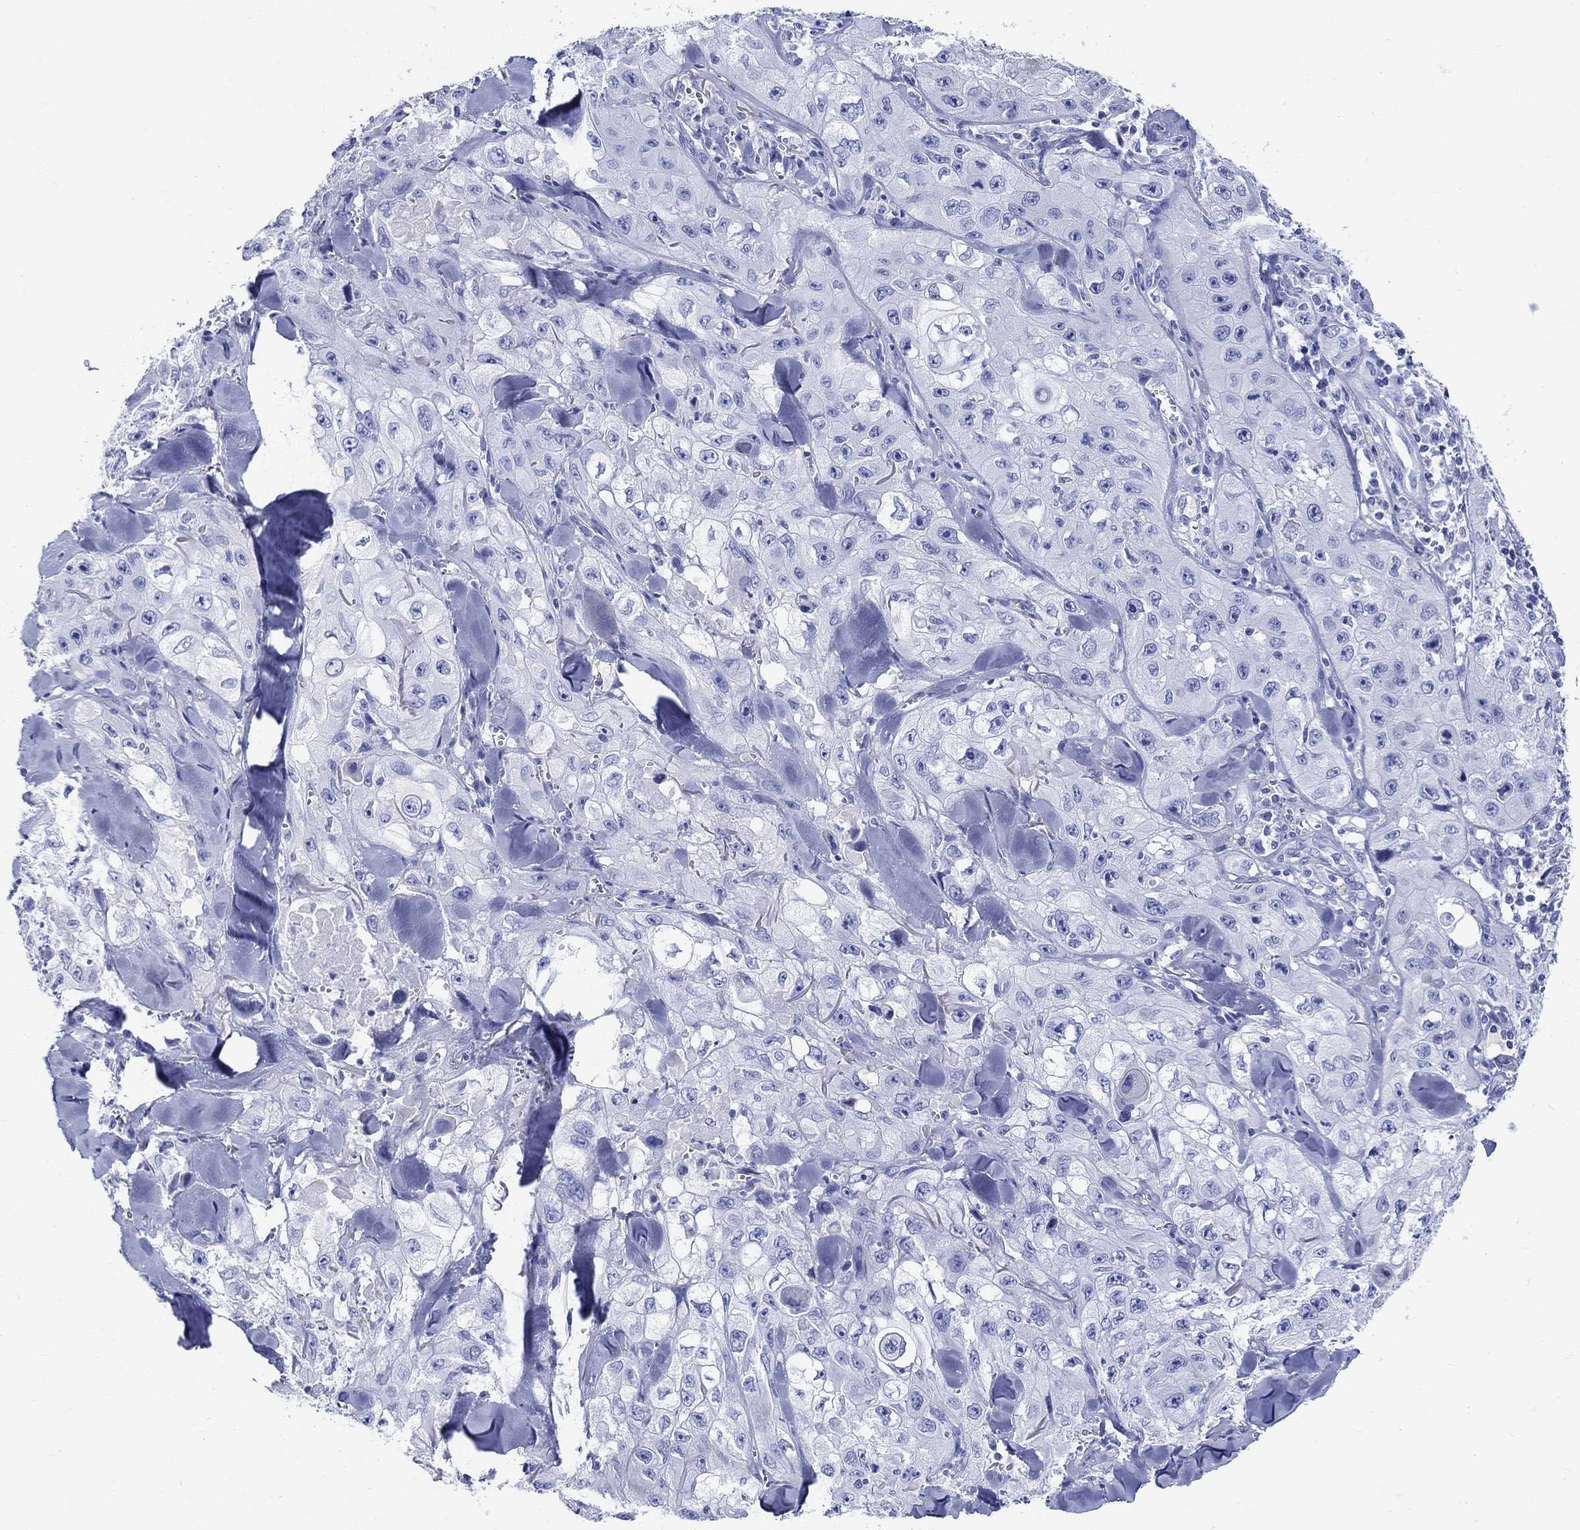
{"staining": {"intensity": "negative", "quantity": "none", "location": "none"}, "tissue": "skin cancer", "cell_type": "Tumor cells", "image_type": "cancer", "snomed": [{"axis": "morphology", "description": "Squamous cell carcinoma, NOS"}, {"axis": "topography", "description": "Skin"}, {"axis": "topography", "description": "Subcutis"}], "caption": "A high-resolution micrograph shows IHC staining of skin cancer (squamous cell carcinoma), which displays no significant staining in tumor cells. (Brightfield microscopy of DAB (3,3'-diaminobenzidine) IHC at high magnification).", "gene": "CRYGS", "patient": {"sex": "male", "age": 73}}